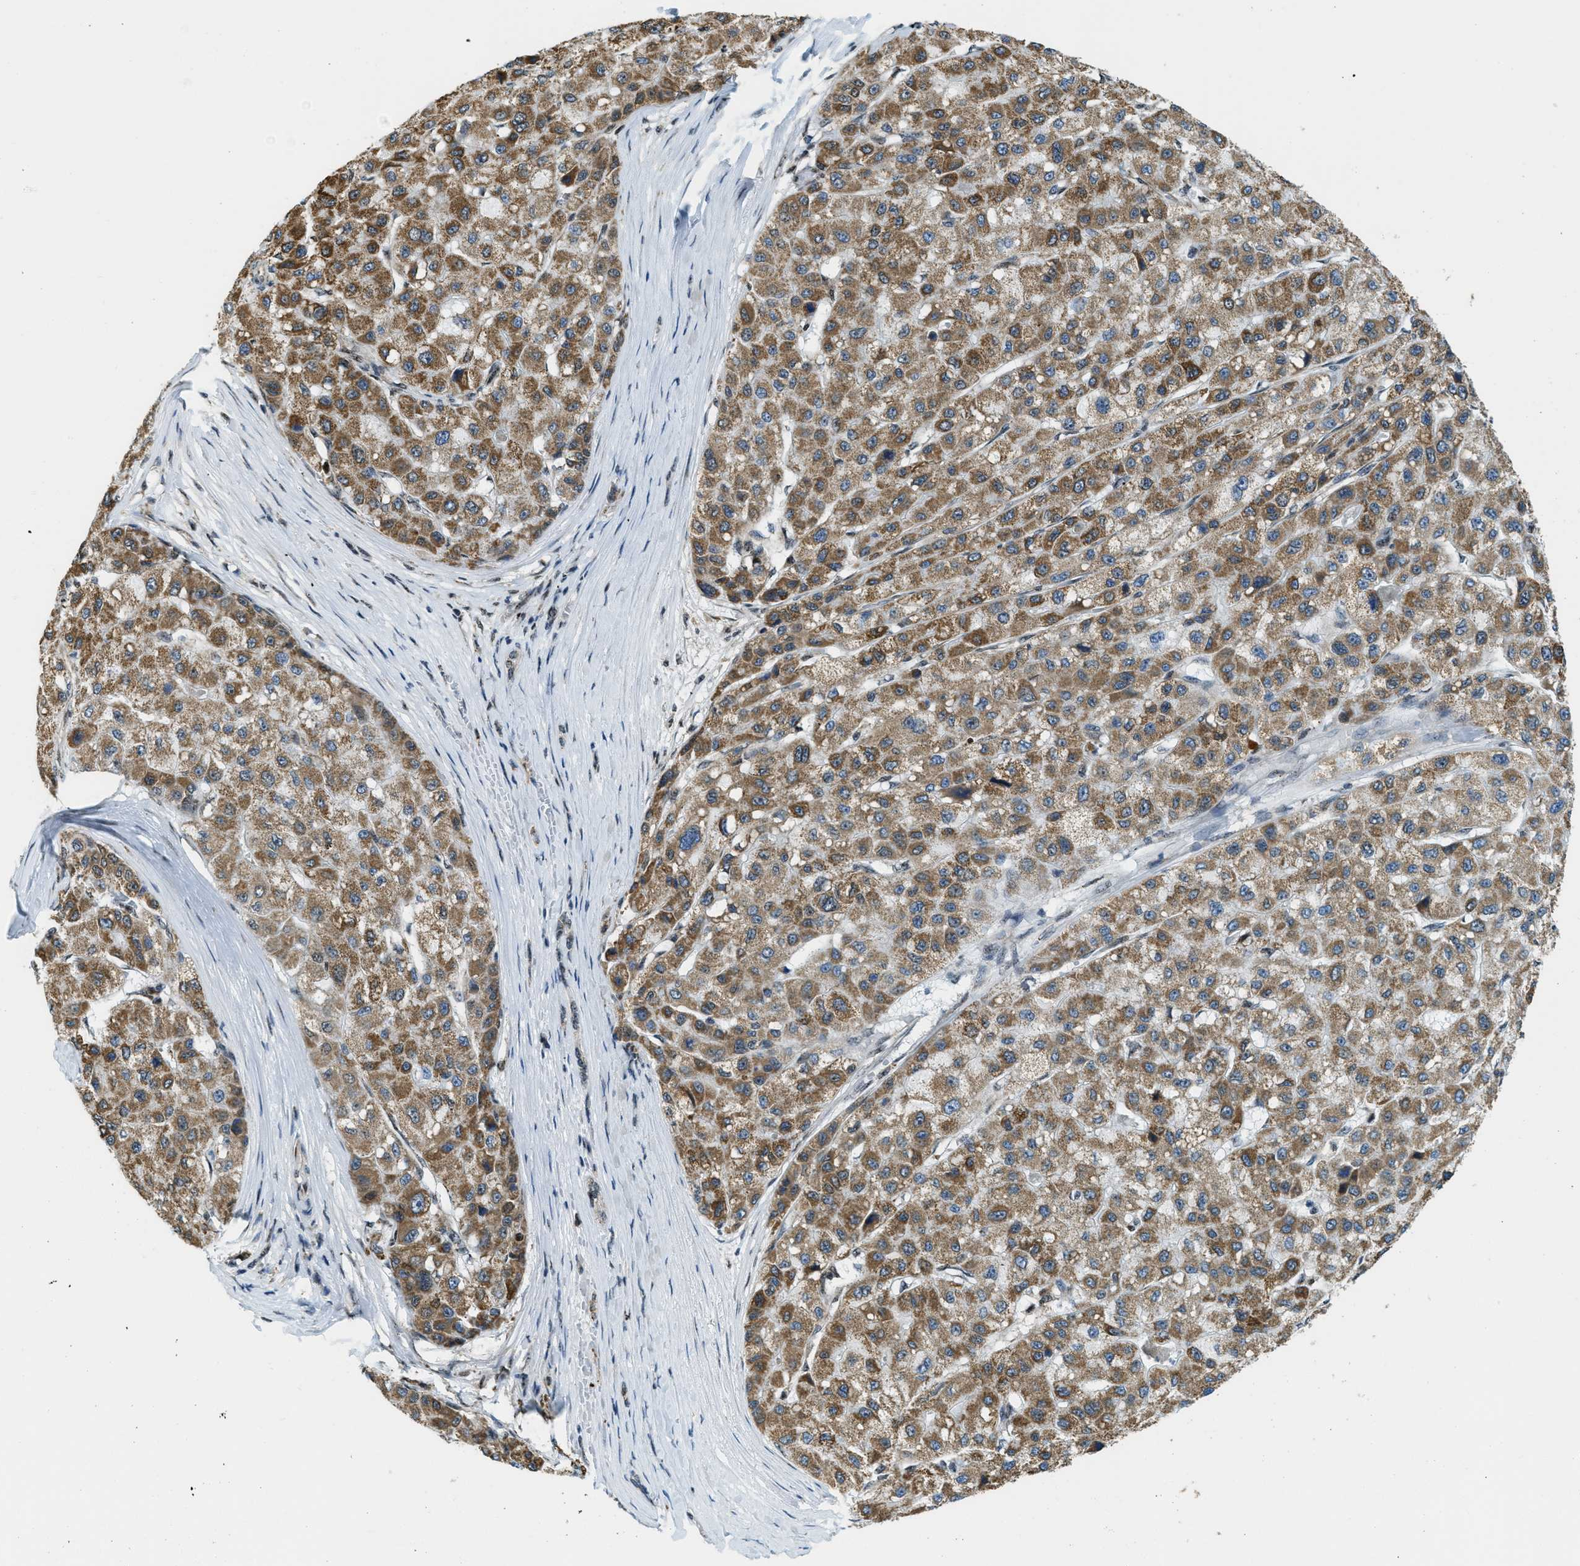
{"staining": {"intensity": "strong", "quantity": ">75%", "location": "cytoplasmic/membranous"}, "tissue": "liver cancer", "cell_type": "Tumor cells", "image_type": "cancer", "snomed": [{"axis": "morphology", "description": "Carcinoma, Hepatocellular, NOS"}, {"axis": "topography", "description": "Liver"}], "caption": "A photomicrograph of human liver hepatocellular carcinoma stained for a protein demonstrates strong cytoplasmic/membranous brown staining in tumor cells.", "gene": "SP100", "patient": {"sex": "male", "age": 80}}